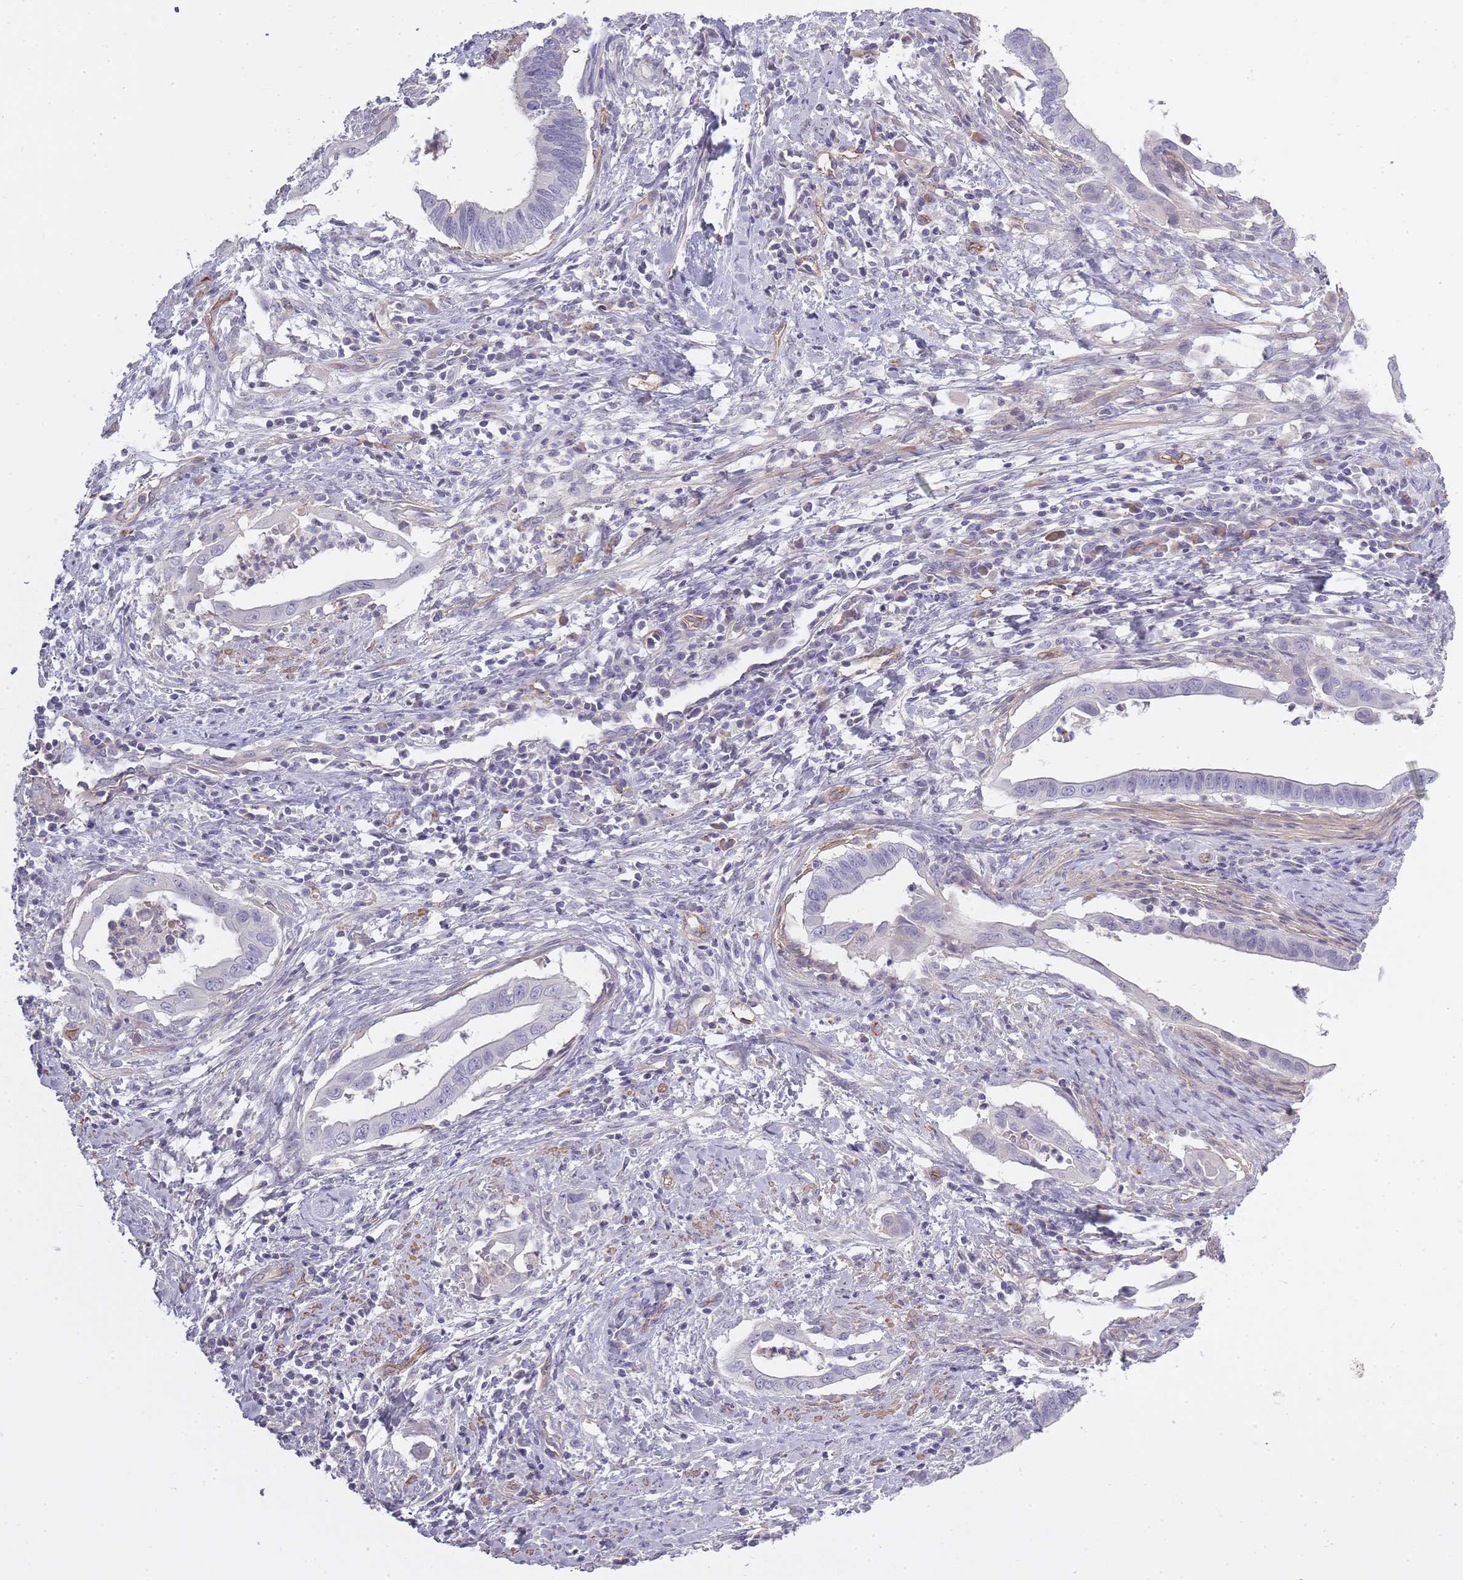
{"staining": {"intensity": "negative", "quantity": "none", "location": "none"}, "tissue": "cervical cancer", "cell_type": "Tumor cells", "image_type": "cancer", "snomed": [{"axis": "morphology", "description": "Adenocarcinoma, NOS"}, {"axis": "topography", "description": "Cervix"}], "caption": "A photomicrograph of adenocarcinoma (cervical) stained for a protein exhibits no brown staining in tumor cells.", "gene": "SLC8A2", "patient": {"sex": "female", "age": 42}}